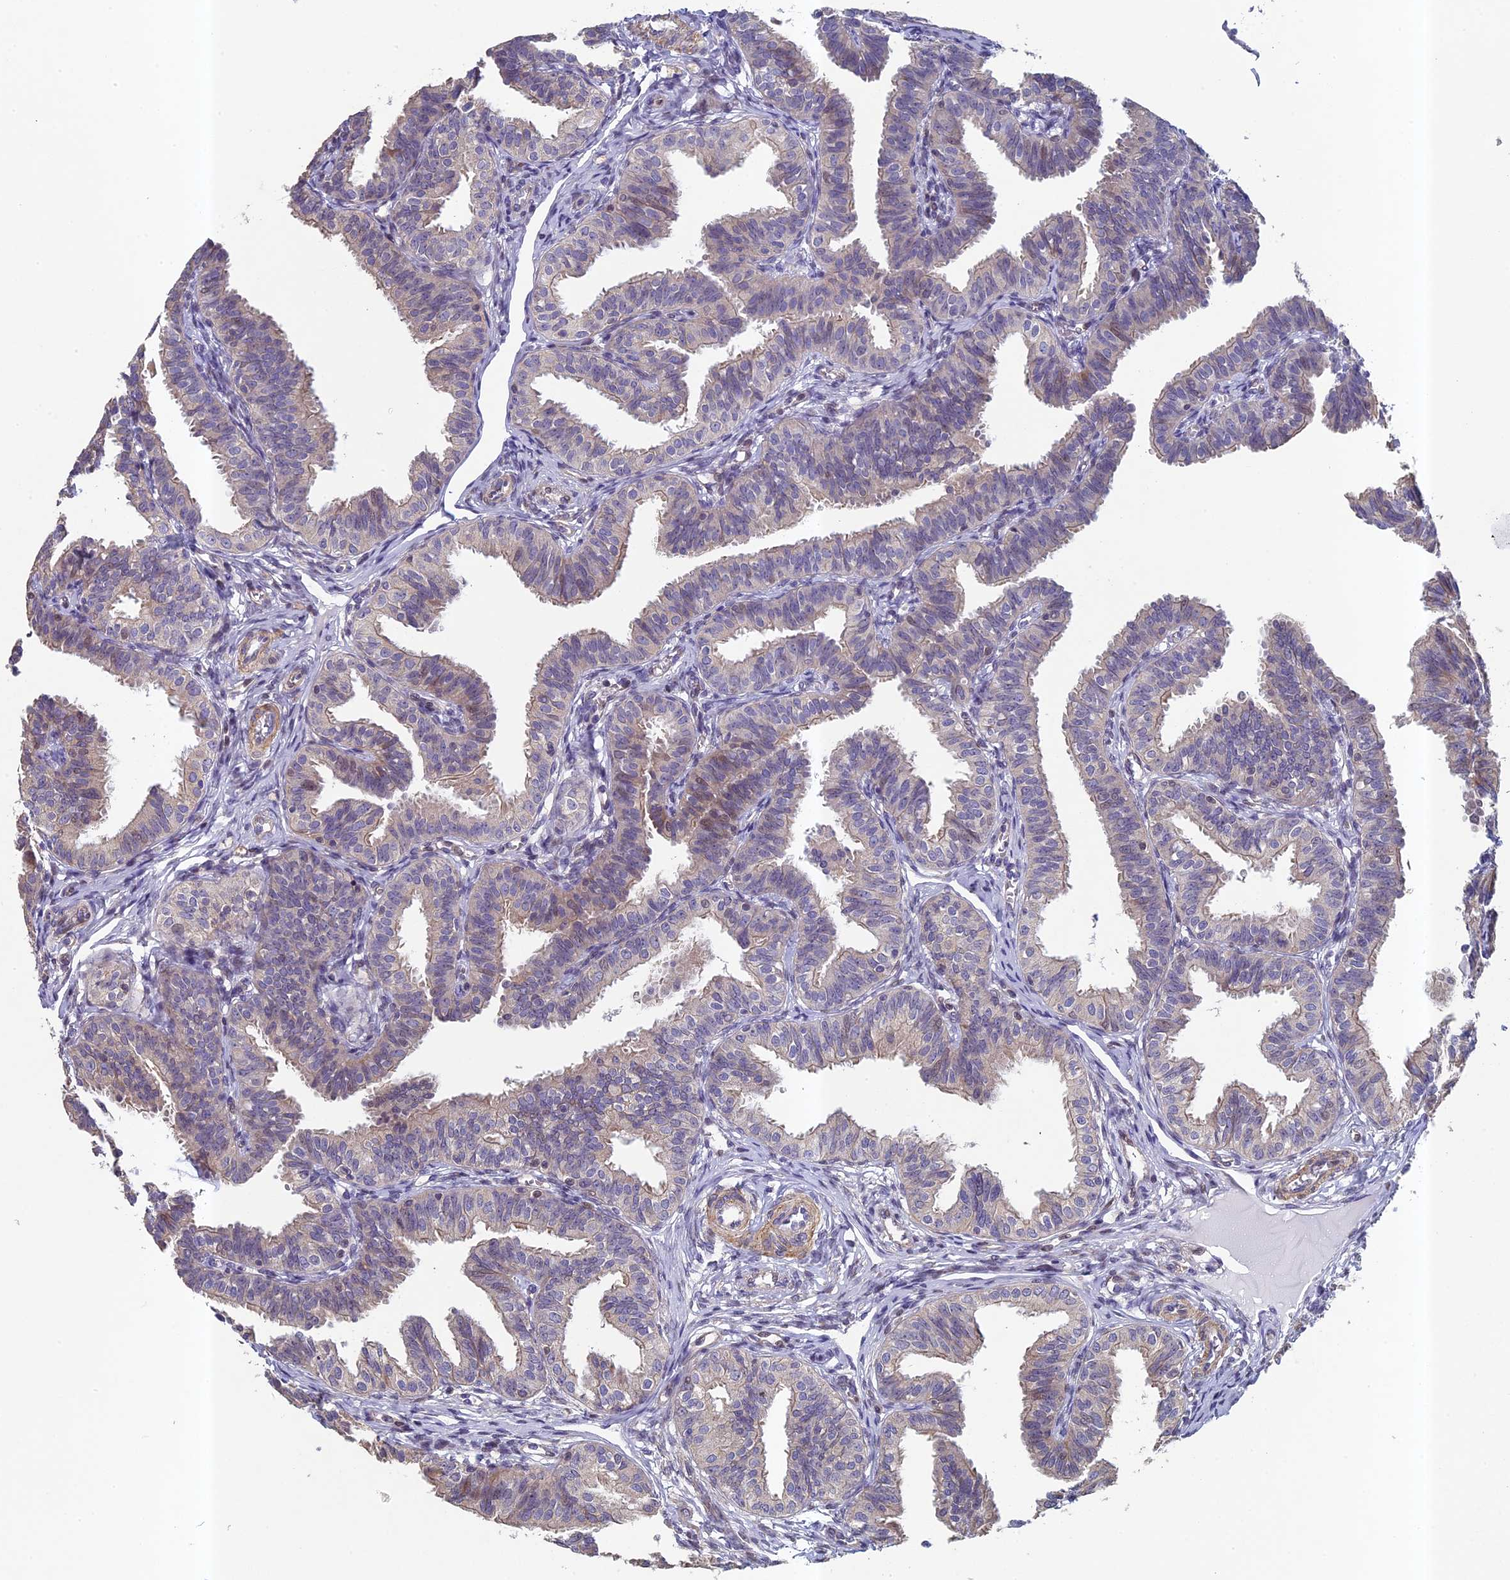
{"staining": {"intensity": "weak", "quantity": "25%-75%", "location": "cytoplasmic/membranous"}, "tissue": "fallopian tube", "cell_type": "Glandular cells", "image_type": "normal", "snomed": [{"axis": "morphology", "description": "Normal tissue, NOS"}, {"axis": "topography", "description": "Fallopian tube"}], "caption": "Fallopian tube was stained to show a protein in brown. There is low levels of weak cytoplasmic/membranous expression in about 25%-75% of glandular cells. (IHC, brightfield microscopy, high magnification).", "gene": "DIXDC1", "patient": {"sex": "female", "age": 35}}